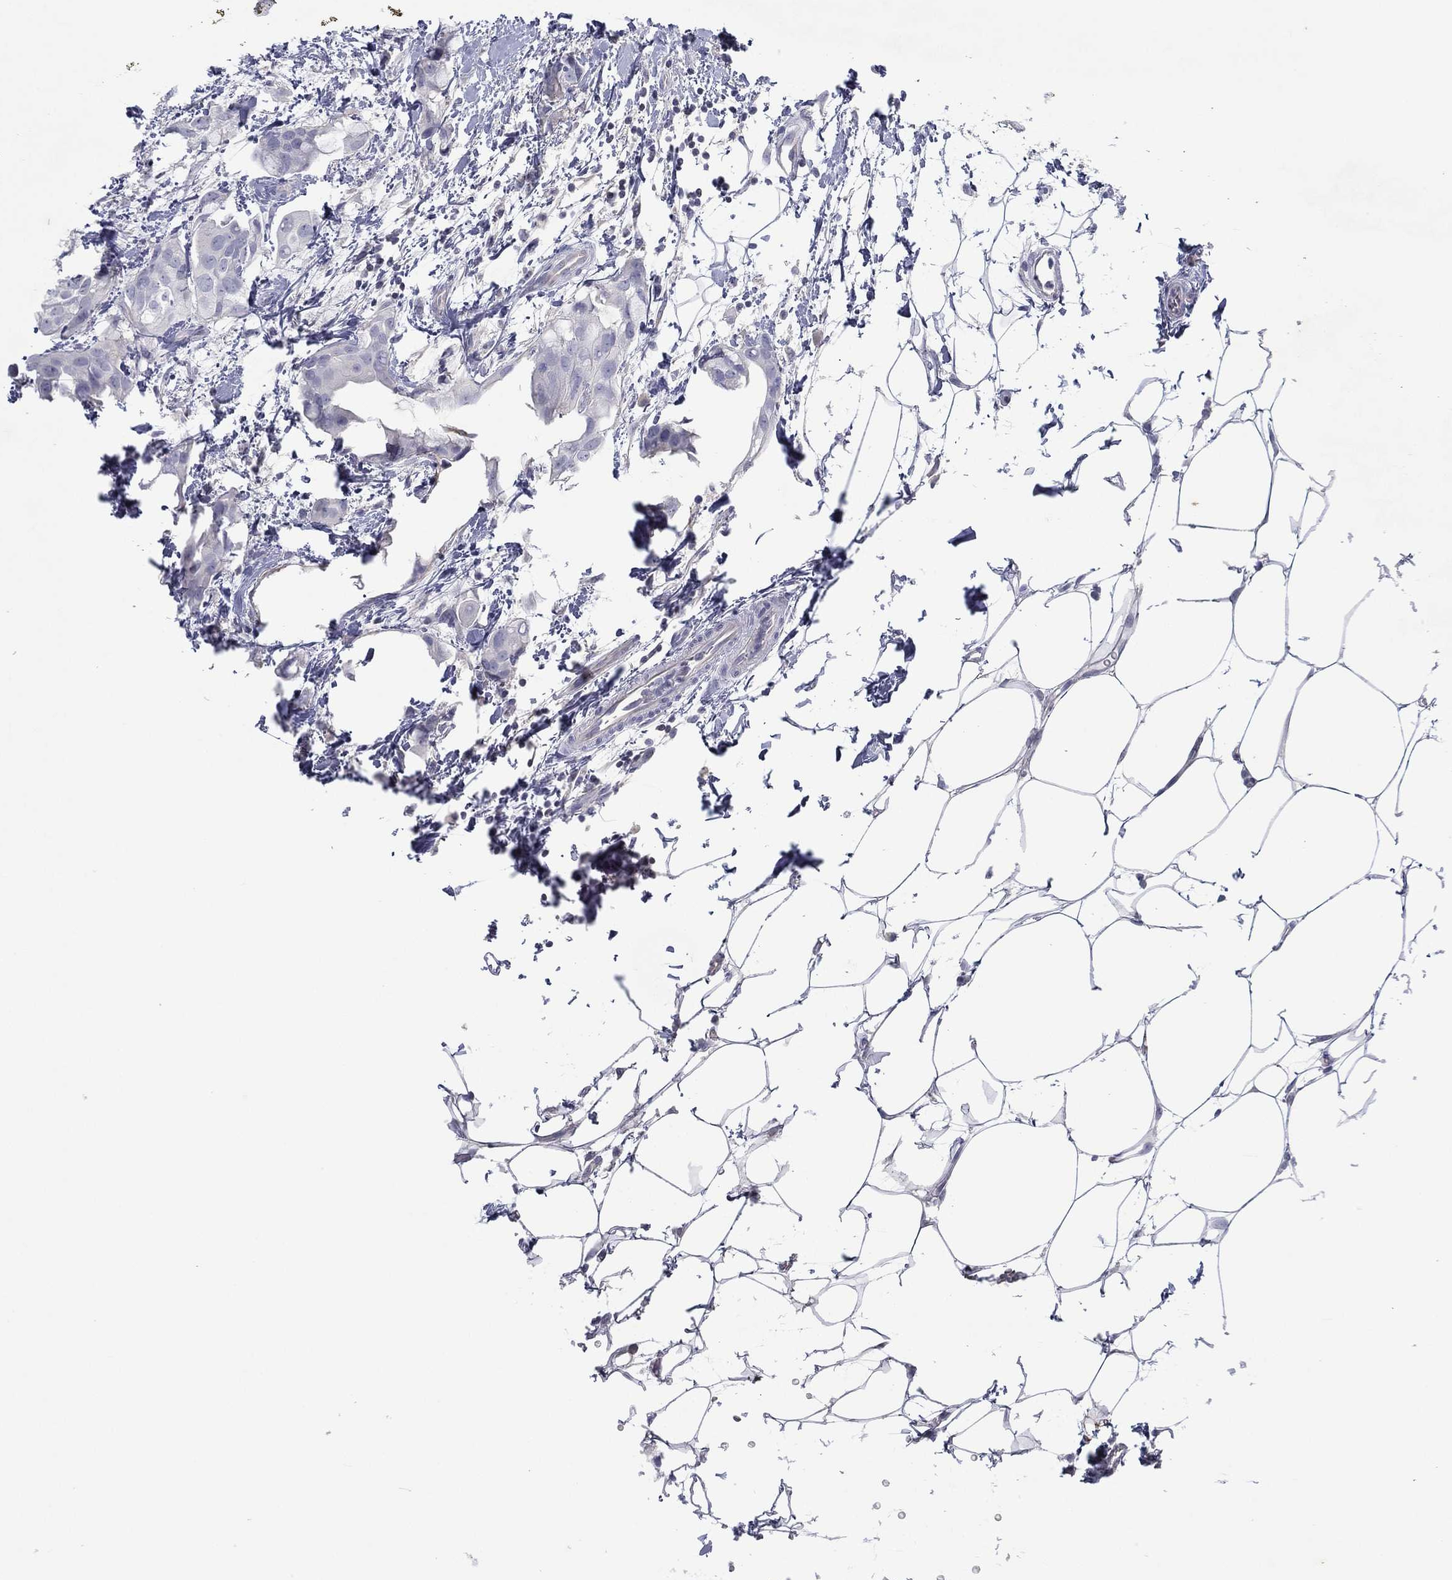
{"staining": {"intensity": "negative", "quantity": "none", "location": "none"}, "tissue": "breast cancer", "cell_type": "Tumor cells", "image_type": "cancer", "snomed": [{"axis": "morphology", "description": "Normal tissue, NOS"}, {"axis": "morphology", "description": "Duct carcinoma"}, {"axis": "topography", "description": "Breast"}], "caption": "The image shows no staining of tumor cells in breast invasive ductal carcinoma.", "gene": "CPT1B", "patient": {"sex": "female", "age": 40}}